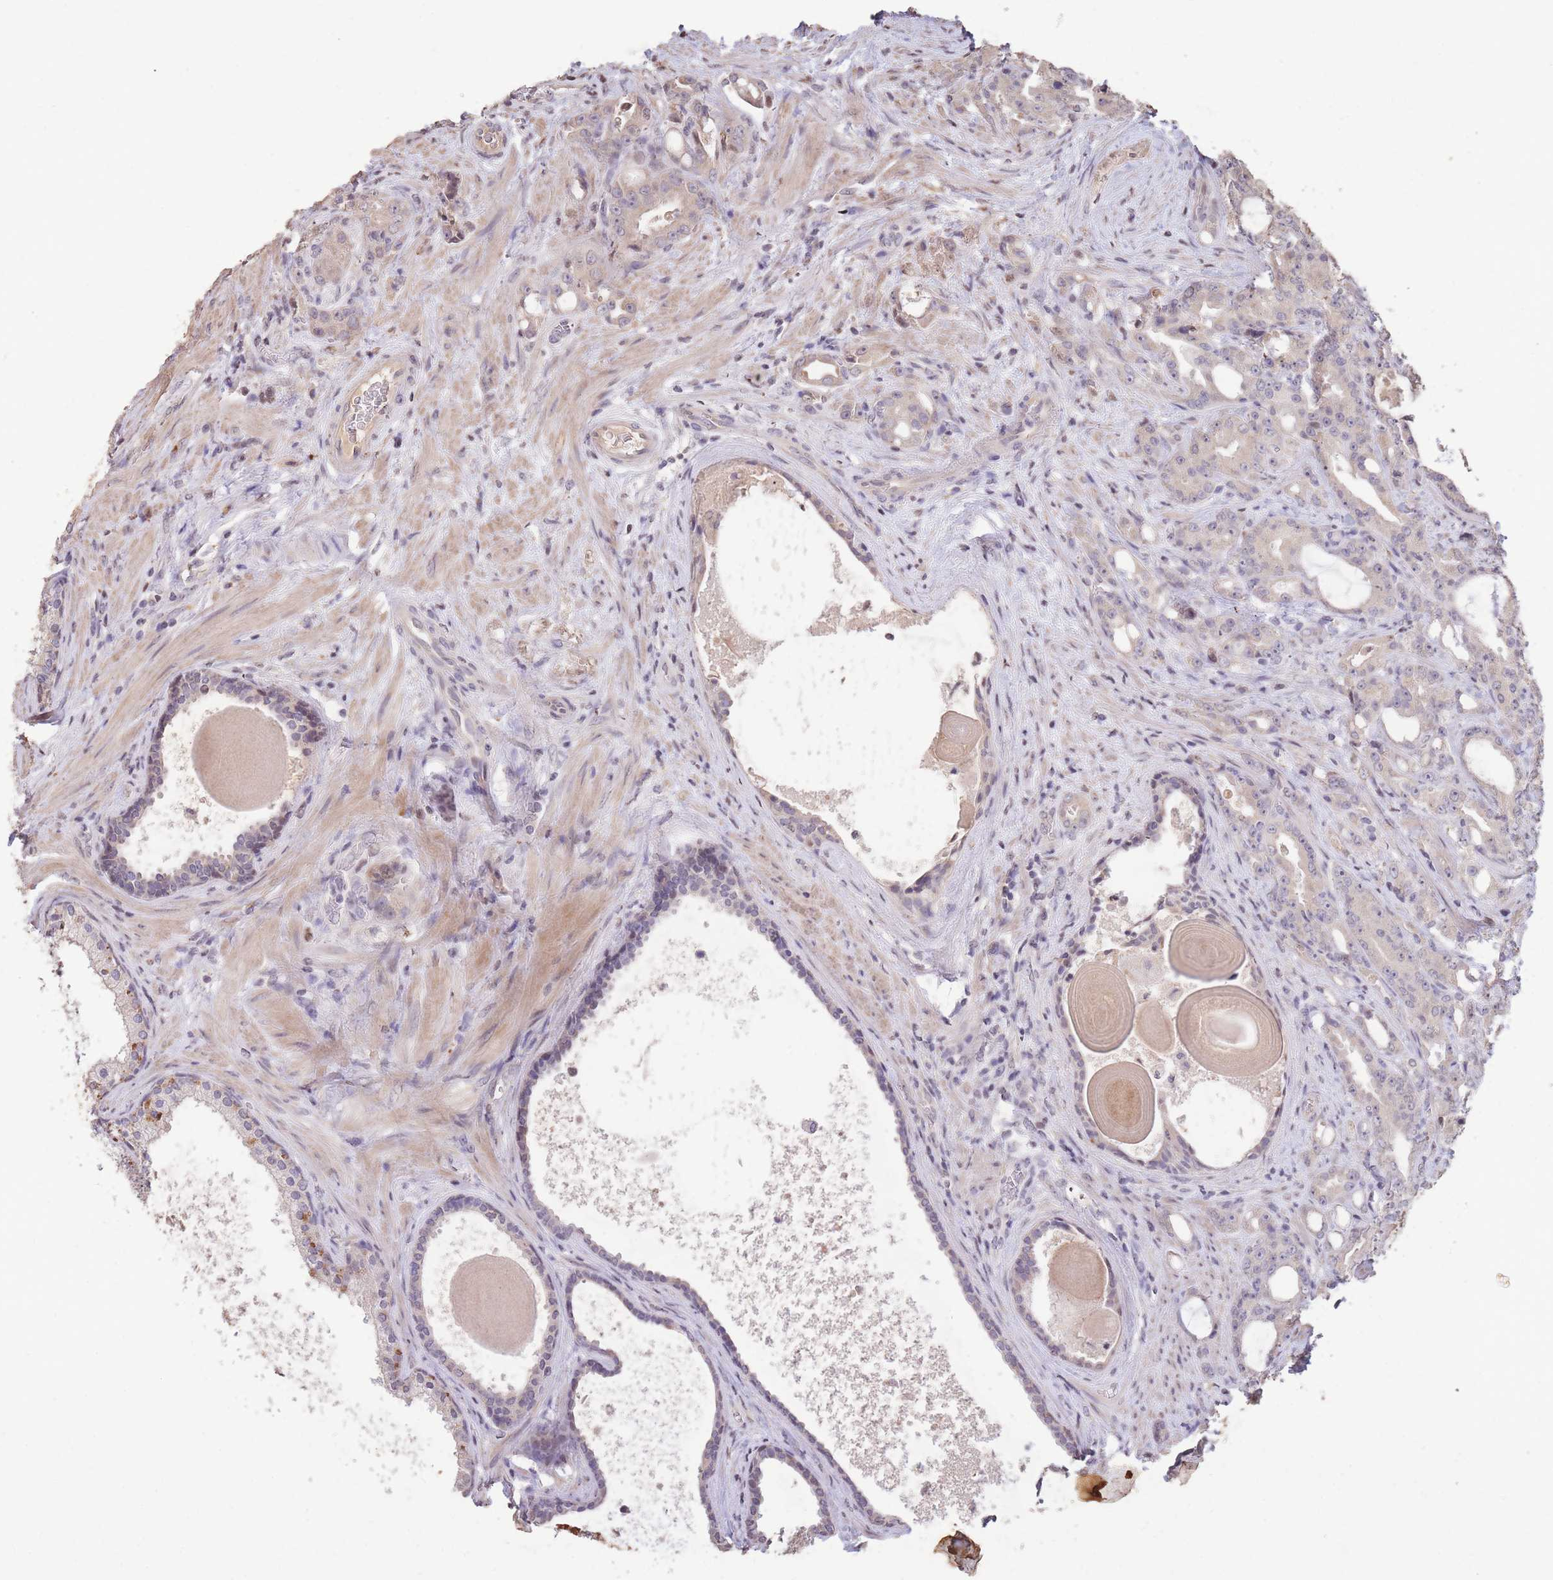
{"staining": {"intensity": "negative", "quantity": "none", "location": "none"}, "tissue": "prostate cancer", "cell_type": "Tumor cells", "image_type": "cancer", "snomed": [{"axis": "morphology", "description": "Adenocarcinoma, High grade"}, {"axis": "topography", "description": "Prostate"}], "caption": "The photomicrograph displays no staining of tumor cells in adenocarcinoma (high-grade) (prostate).", "gene": "RGS14", "patient": {"sex": "male", "age": 69}}